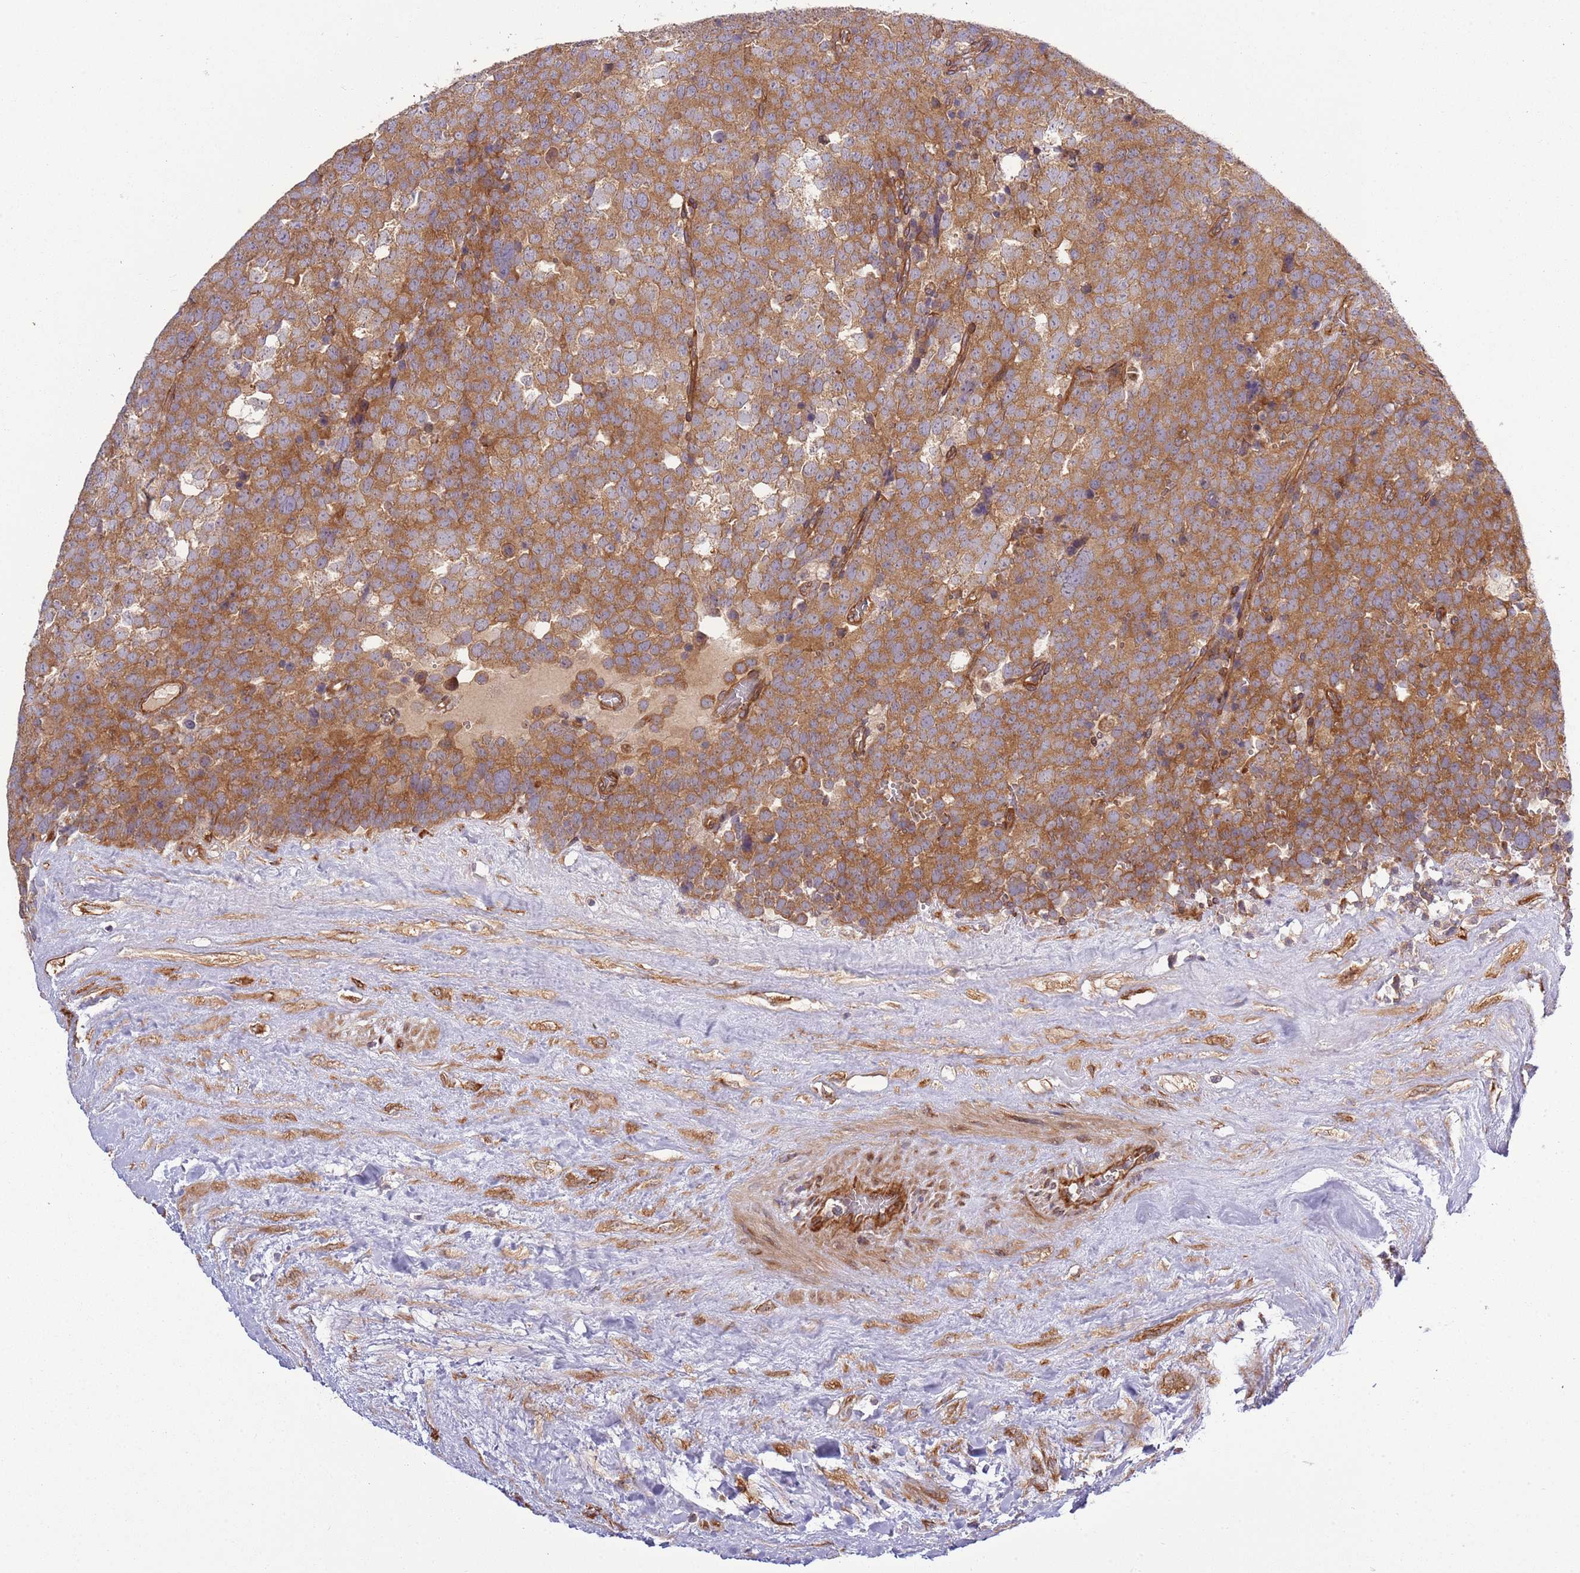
{"staining": {"intensity": "strong", "quantity": ">75%", "location": "cytoplasmic/membranous"}, "tissue": "testis cancer", "cell_type": "Tumor cells", "image_type": "cancer", "snomed": [{"axis": "morphology", "description": "Seminoma, NOS"}, {"axis": "topography", "description": "Testis"}], "caption": "Brown immunohistochemical staining in seminoma (testis) shows strong cytoplasmic/membranous expression in approximately >75% of tumor cells.", "gene": "GNL1", "patient": {"sex": "male", "age": 71}}